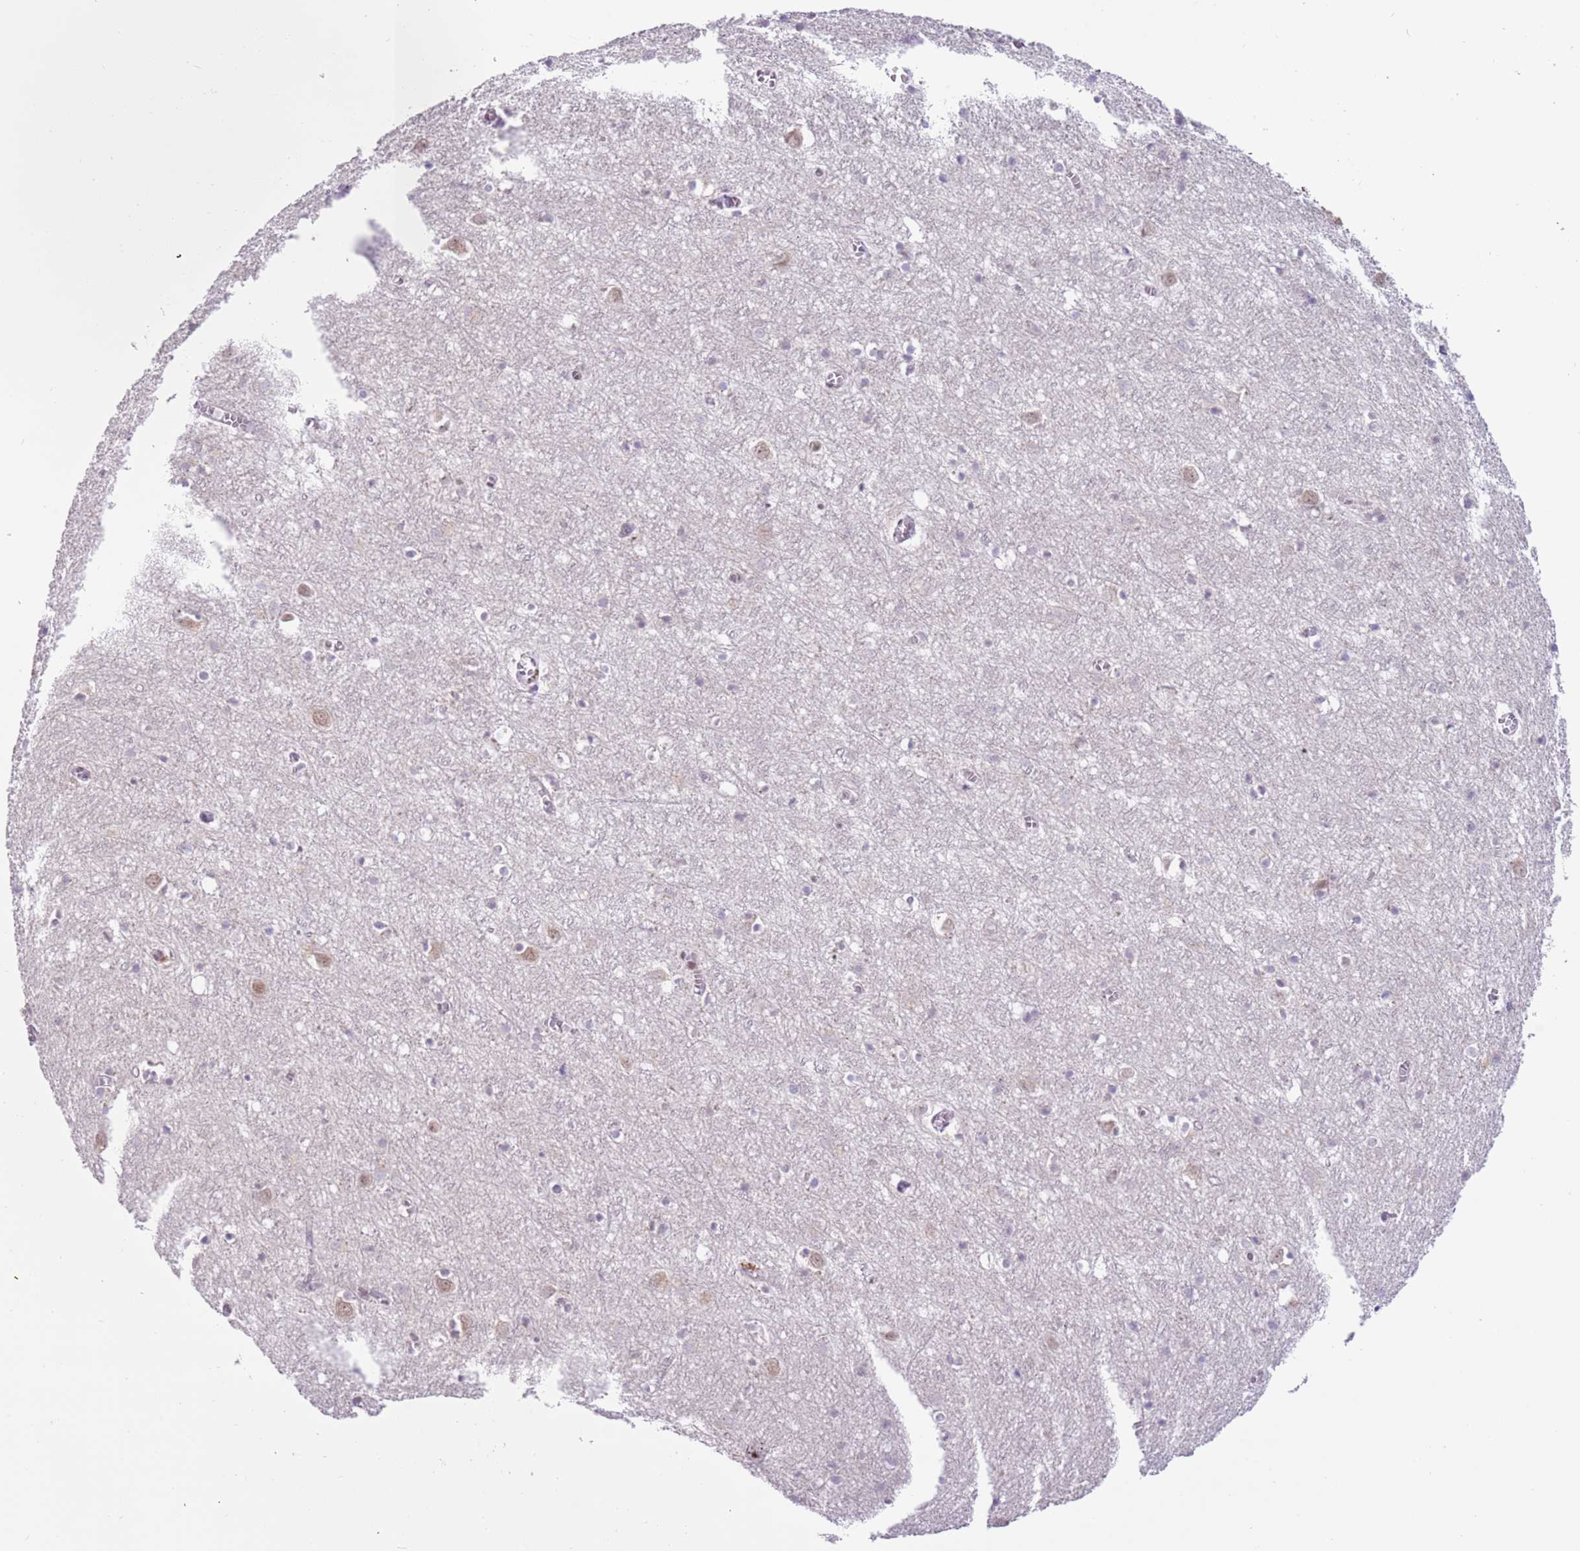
{"staining": {"intensity": "weak", "quantity": "25%-75%", "location": "cytoplasmic/membranous"}, "tissue": "cerebral cortex", "cell_type": "Endothelial cells", "image_type": "normal", "snomed": [{"axis": "morphology", "description": "Normal tissue, NOS"}, {"axis": "topography", "description": "Cerebral cortex"}], "caption": "Human cerebral cortex stained for a protein (brown) displays weak cytoplasmic/membranous positive expression in approximately 25%-75% of endothelial cells.", "gene": "MLLT11", "patient": {"sex": "female", "age": 64}}